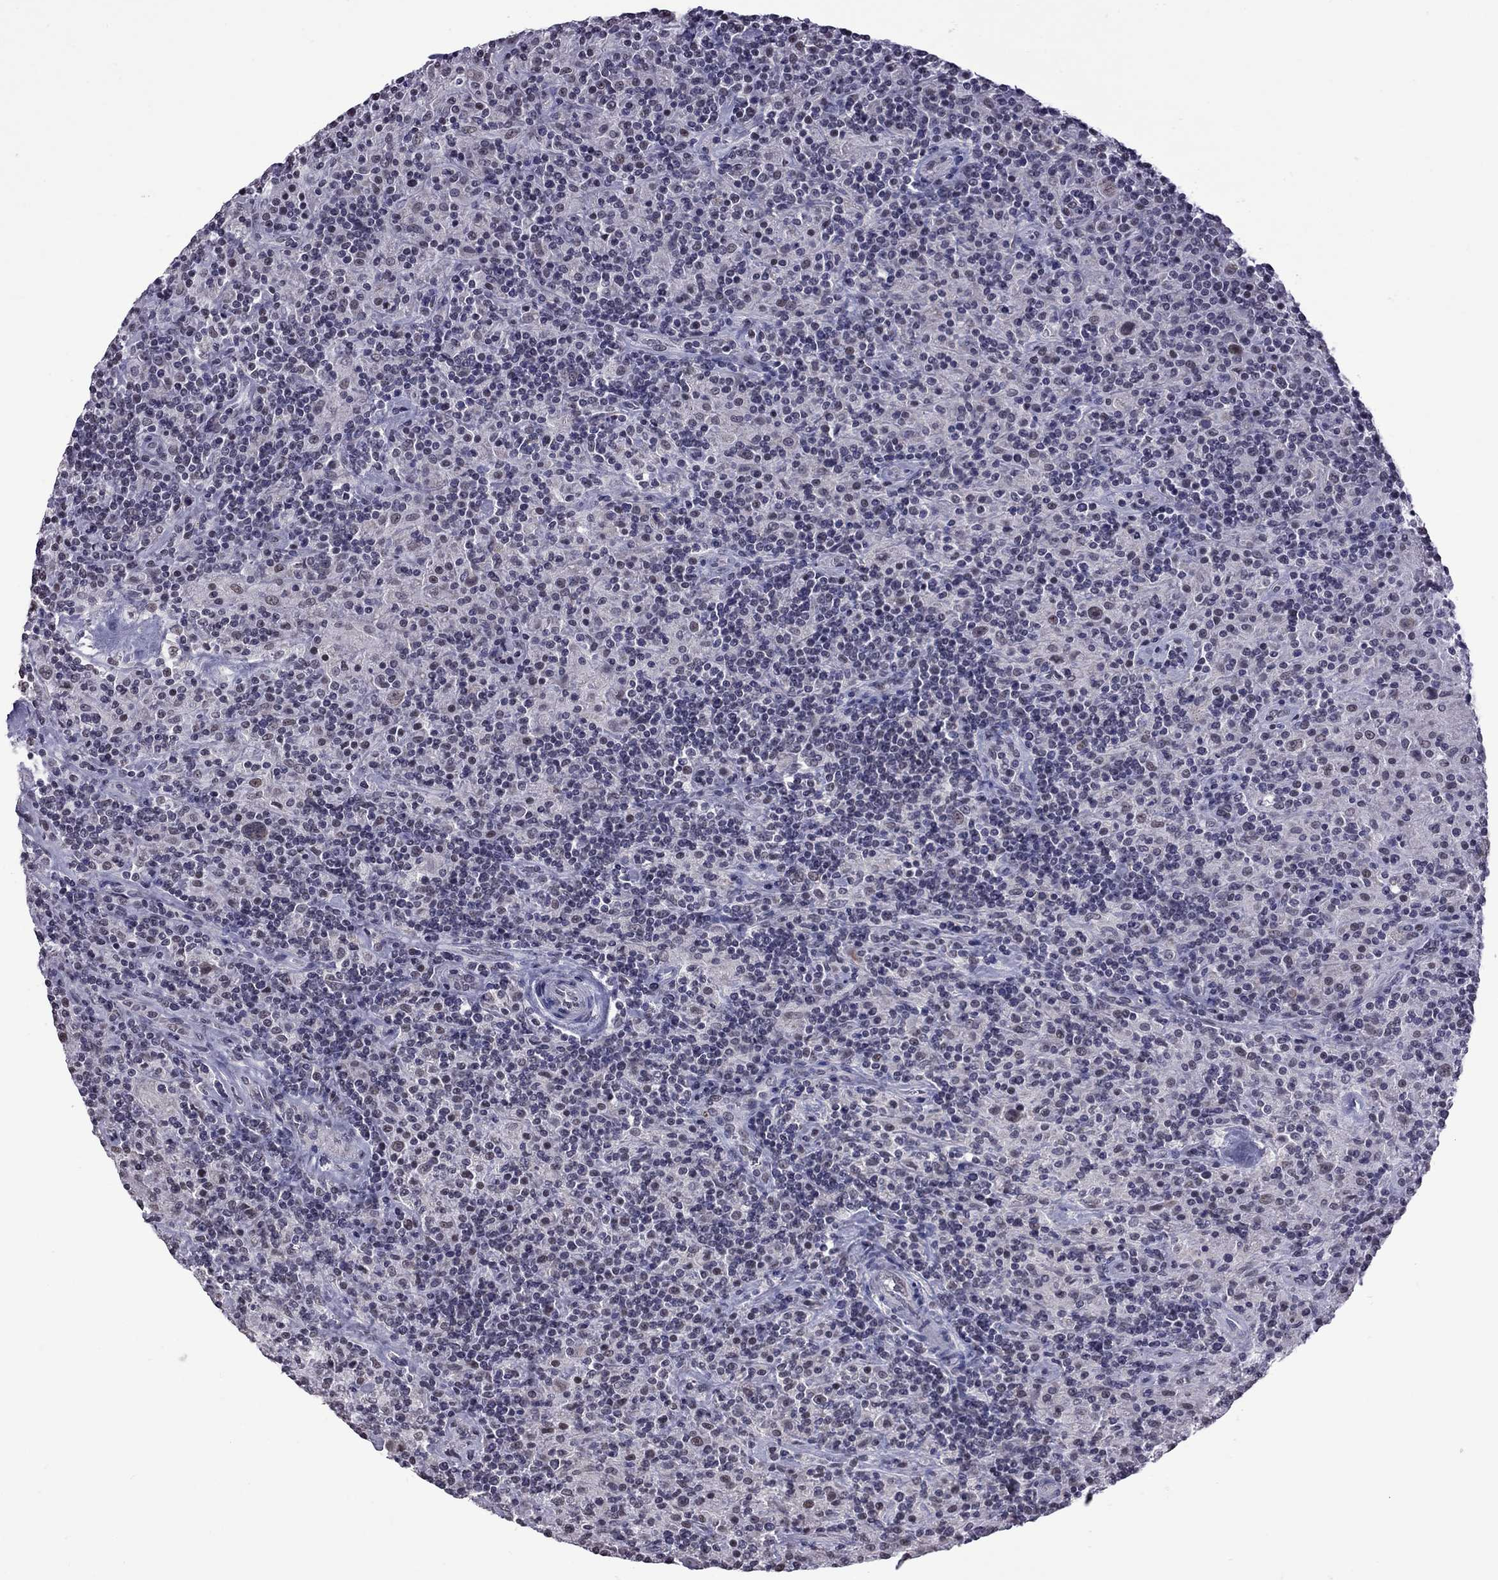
{"staining": {"intensity": "weak", "quantity": ">75%", "location": "nuclear"}, "tissue": "lymphoma", "cell_type": "Tumor cells", "image_type": "cancer", "snomed": [{"axis": "morphology", "description": "Hodgkin's disease, NOS"}, {"axis": "topography", "description": "Lymph node"}], "caption": "Tumor cells show low levels of weak nuclear positivity in about >75% of cells in human Hodgkin's disease.", "gene": "PPP1R3A", "patient": {"sex": "male", "age": 70}}